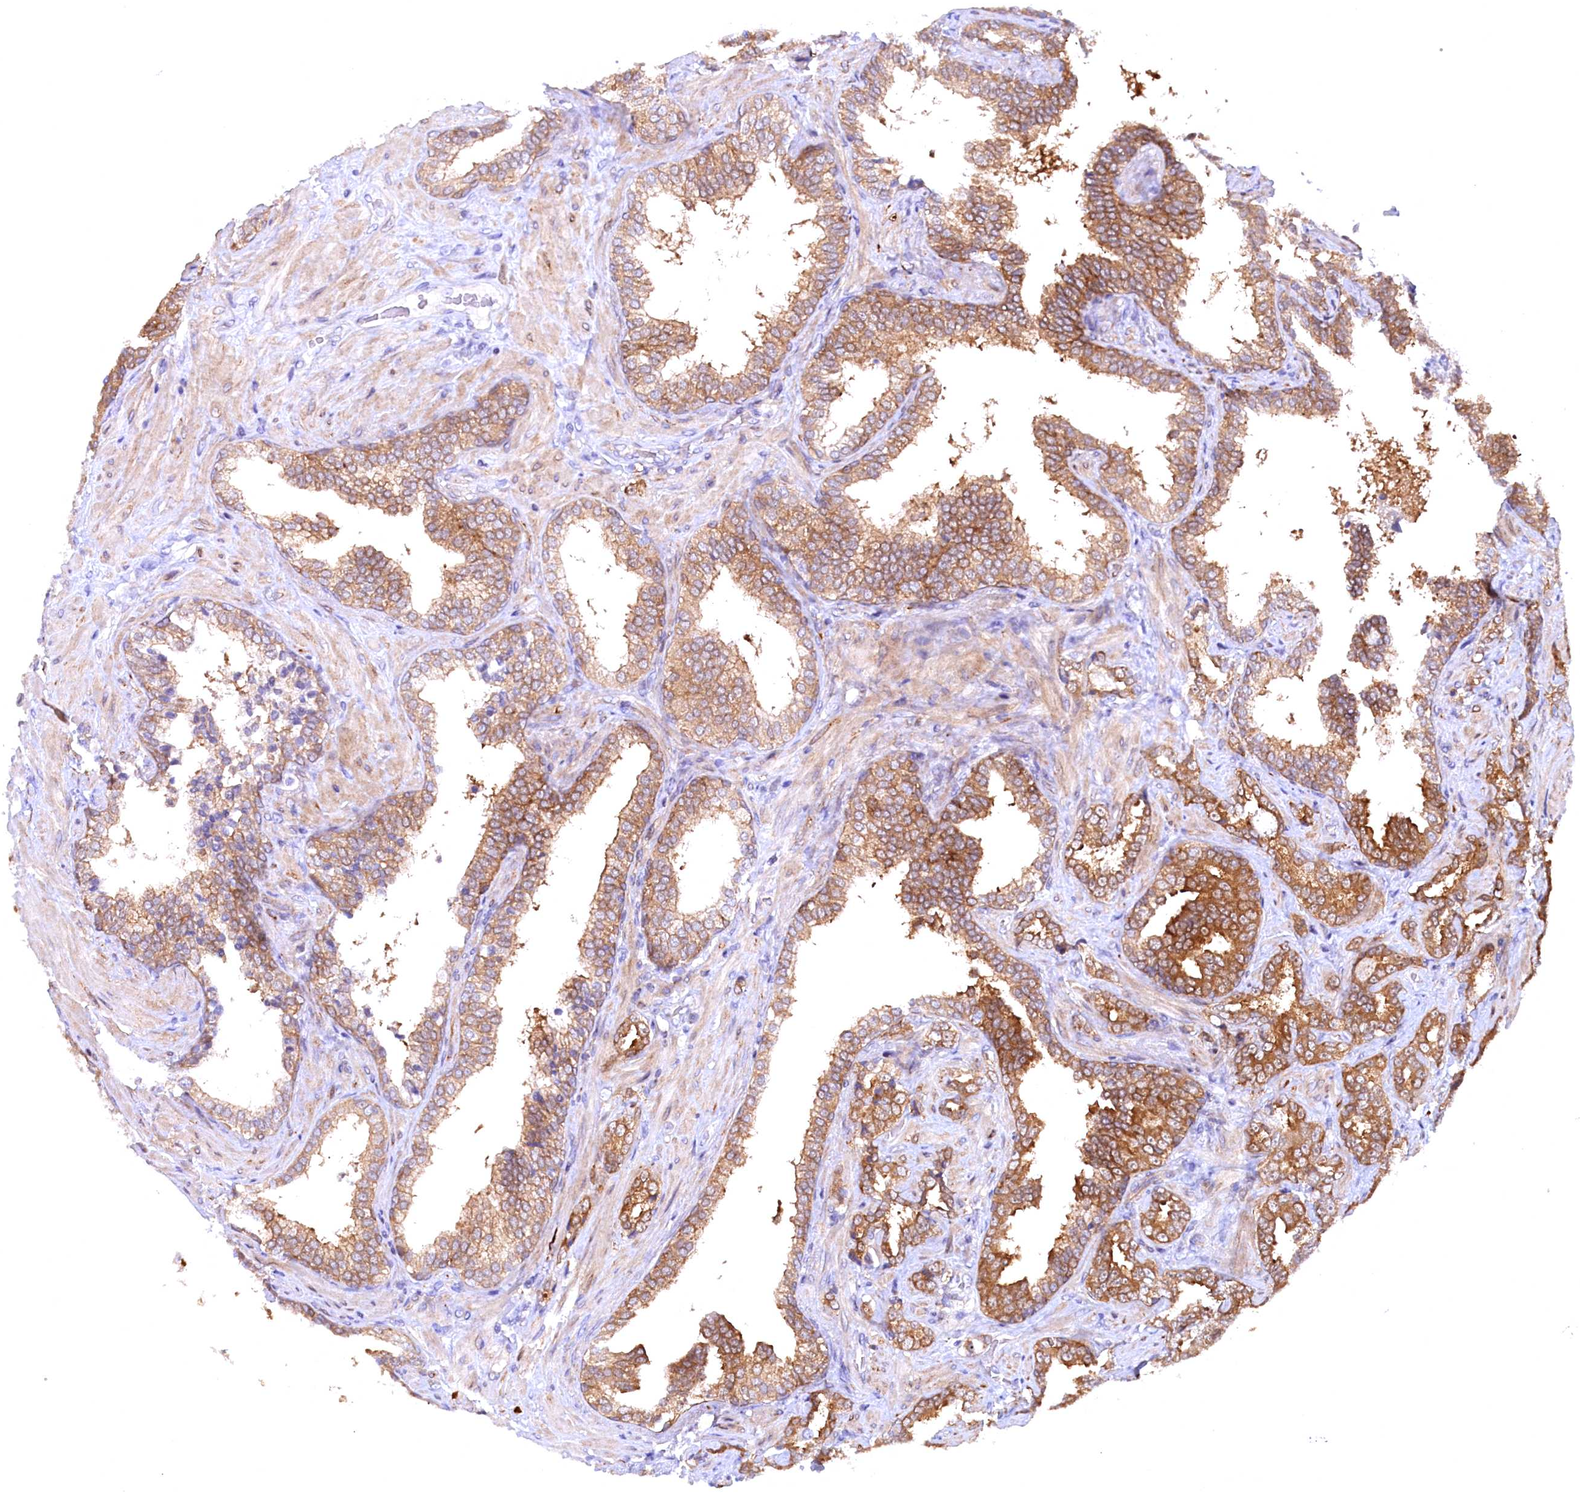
{"staining": {"intensity": "moderate", "quantity": ">75%", "location": "cytoplasmic/membranous"}, "tissue": "prostate cancer", "cell_type": "Tumor cells", "image_type": "cancer", "snomed": [{"axis": "morphology", "description": "Adenocarcinoma, High grade"}, {"axis": "topography", "description": "Prostate and seminal vesicle, NOS"}], "caption": "Immunohistochemistry (IHC) (DAB) staining of human prostate cancer demonstrates moderate cytoplasmic/membranous protein positivity in about >75% of tumor cells. The staining is performed using DAB (3,3'-diaminobenzidine) brown chromogen to label protein expression. The nuclei are counter-stained blue using hematoxylin.", "gene": "JPT2", "patient": {"sex": "male", "age": 67}}